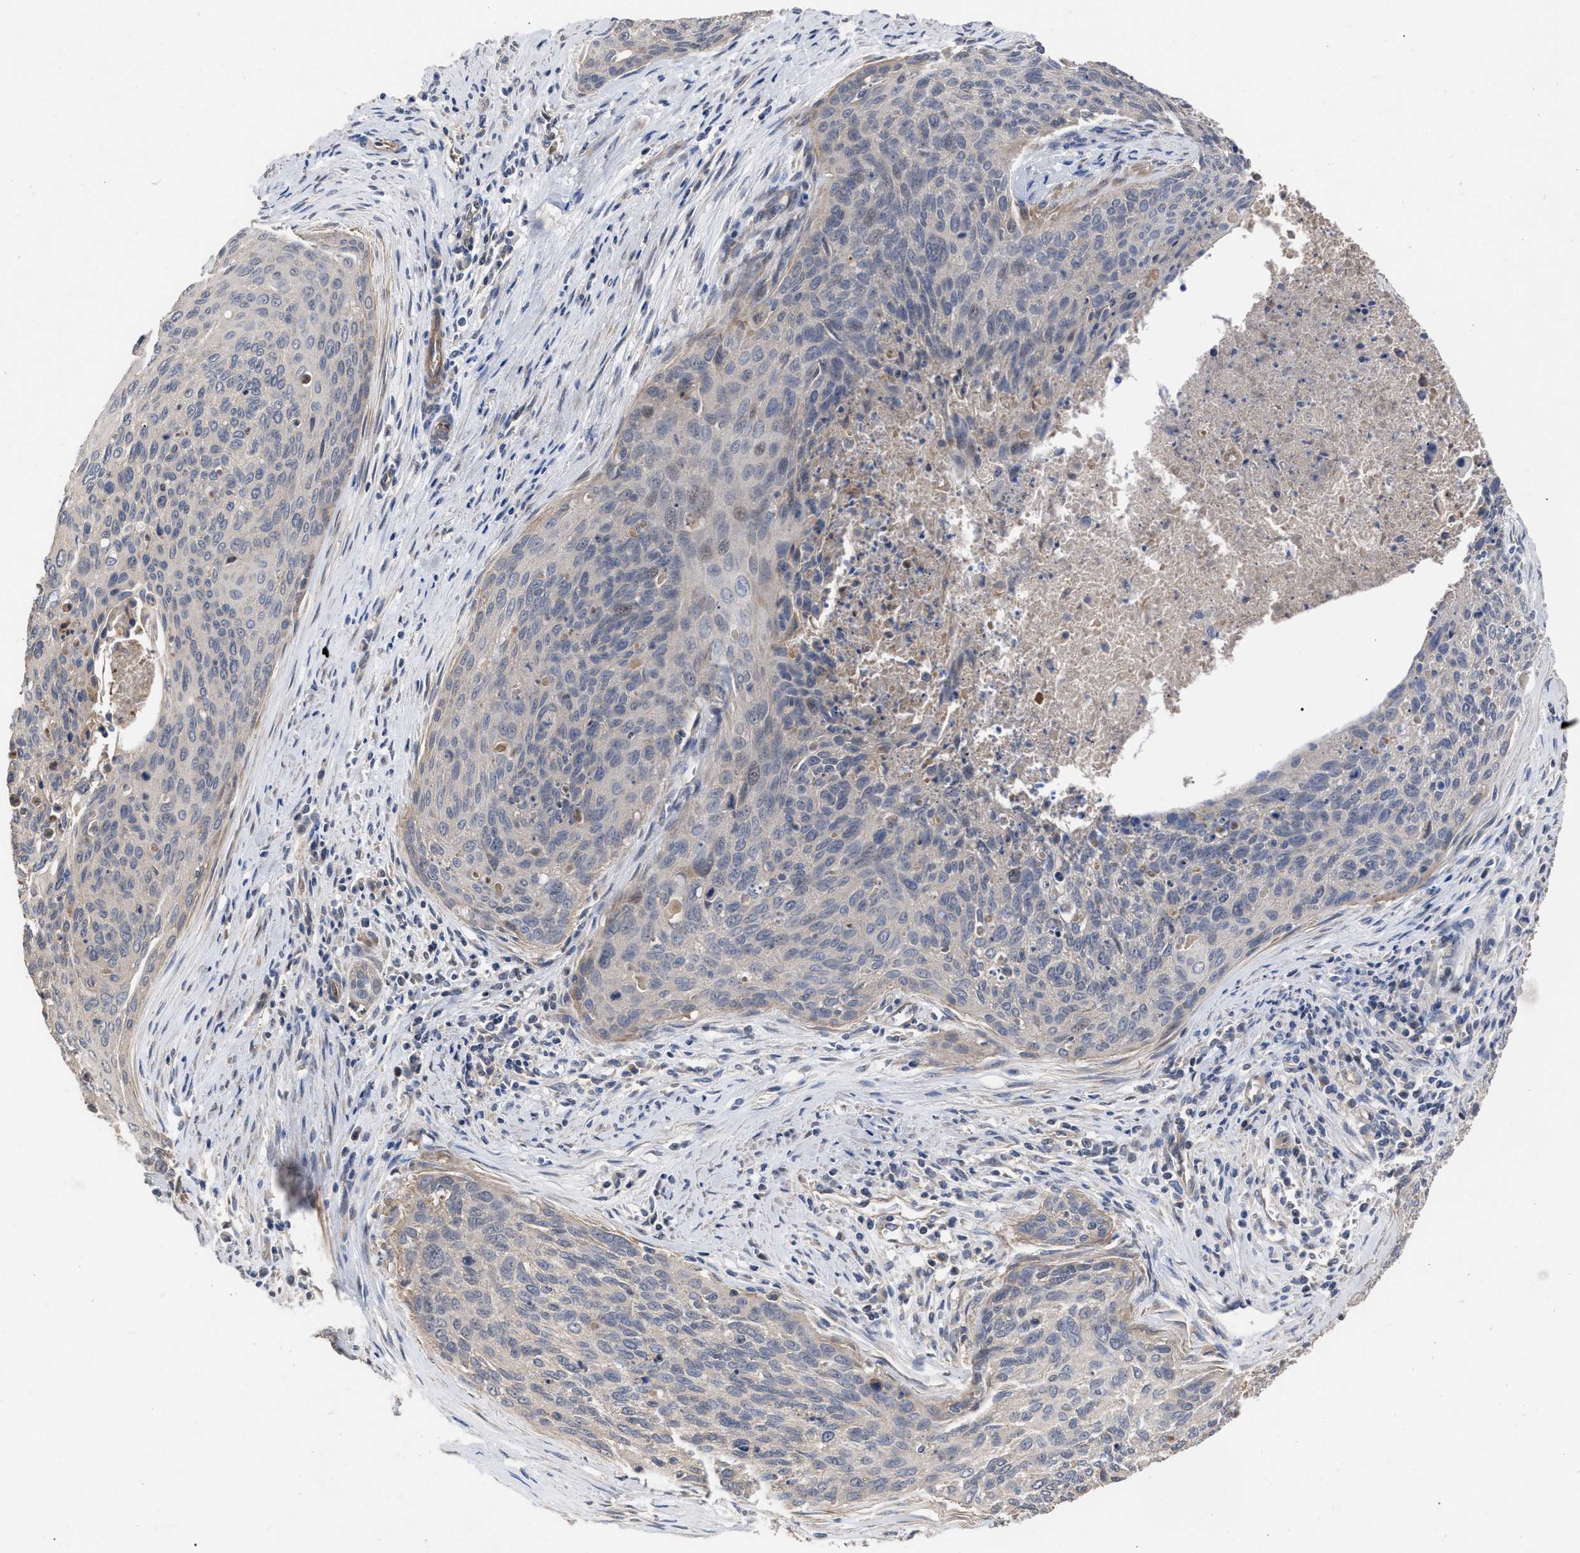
{"staining": {"intensity": "negative", "quantity": "none", "location": "none"}, "tissue": "cervical cancer", "cell_type": "Tumor cells", "image_type": "cancer", "snomed": [{"axis": "morphology", "description": "Squamous cell carcinoma, NOS"}, {"axis": "topography", "description": "Cervix"}], "caption": "DAB immunohistochemical staining of cervical cancer exhibits no significant positivity in tumor cells.", "gene": "BTN2A1", "patient": {"sex": "female", "age": 55}}